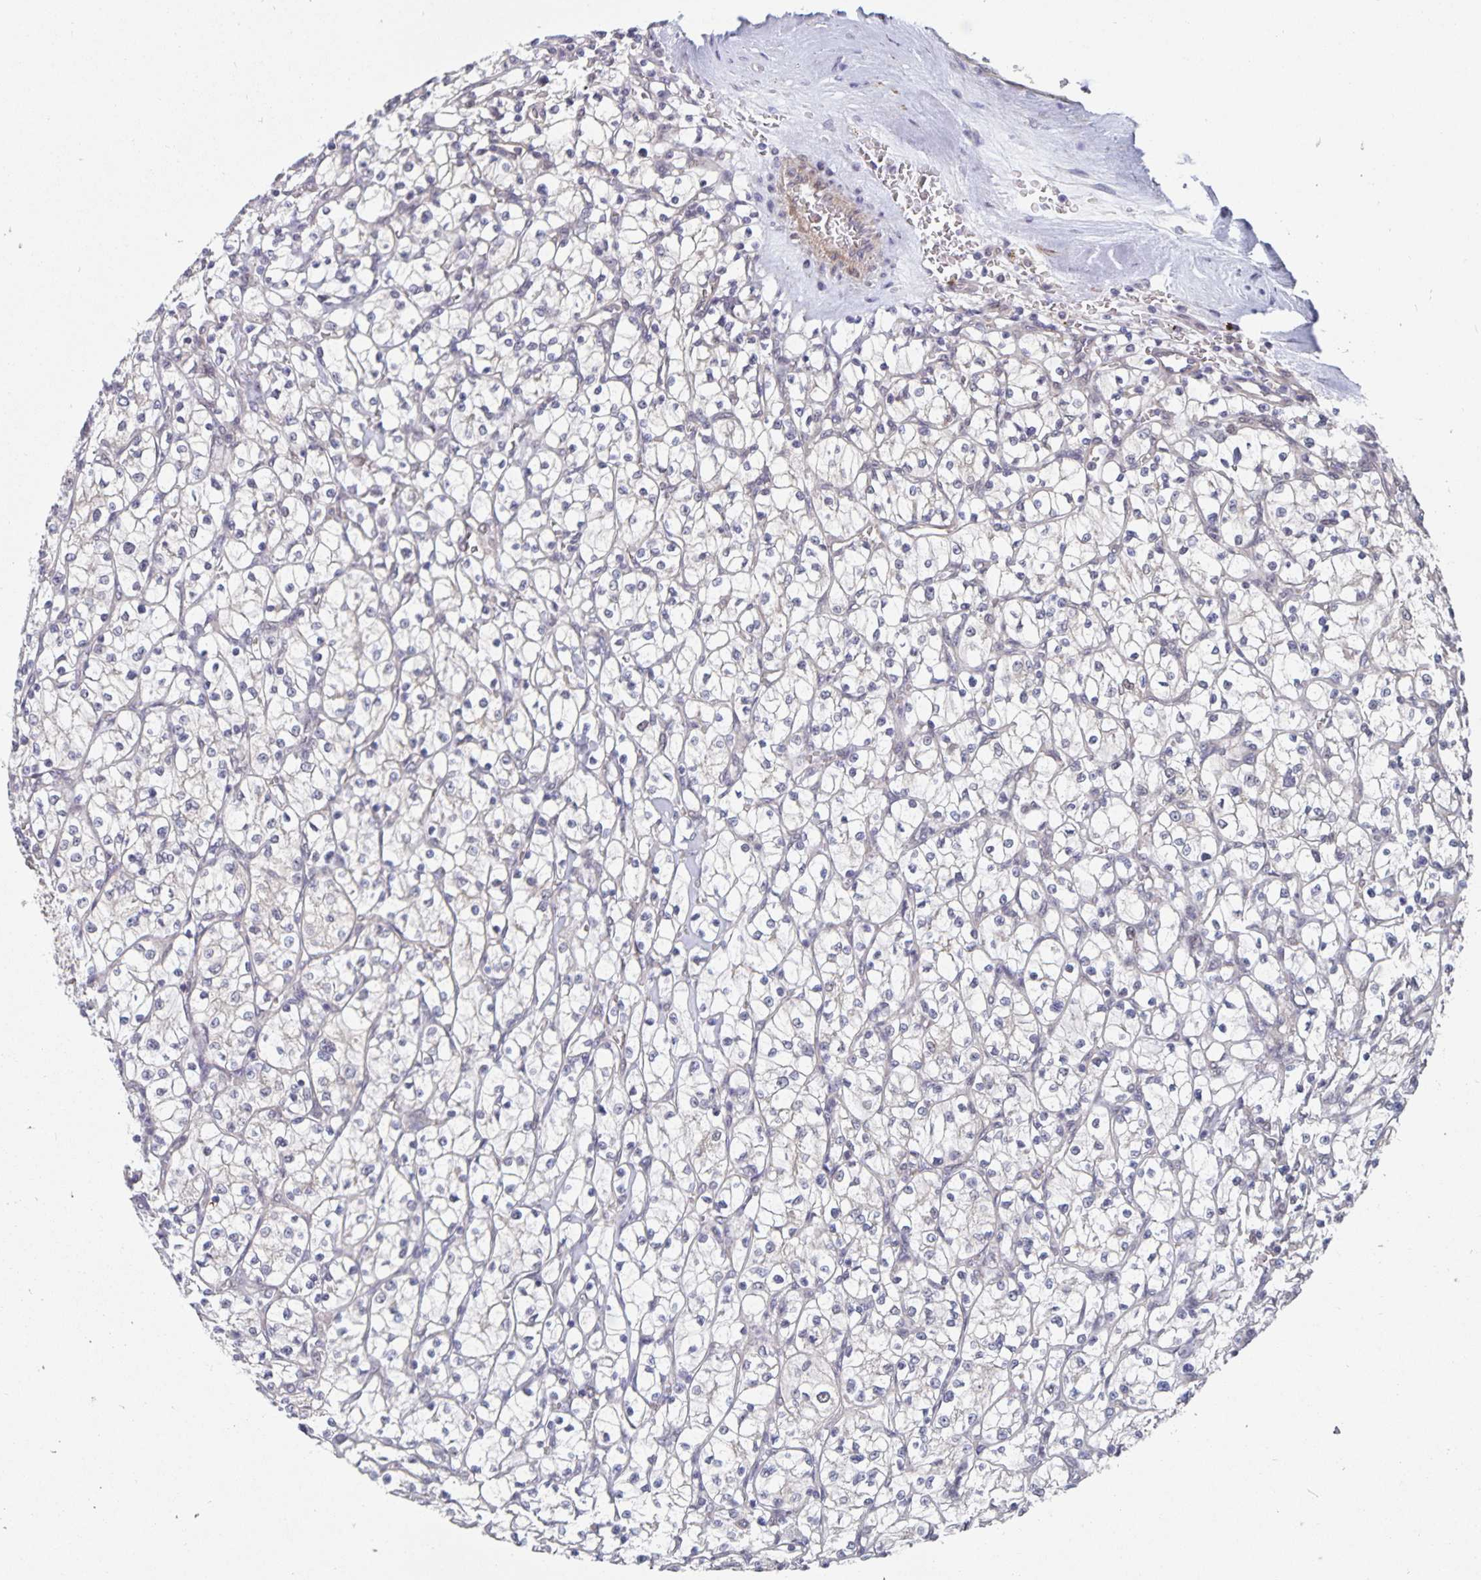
{"staining": {"intensity": "negative", "quantity": "none", "location": "none"}, "tissue": "renal cancer", "cell_type": "Tumor cells", "image_type": "cancer", "snomed": [{"axis": "morphology", "description": "Adenocarcinoma, NOS"}, {"axis": "topography", "description": "Kidney"}], "caption": "High power microscopy micrograph of an immunohistochemistry micrograph of renal adenocarcinoma, revealing no significant expression in tumor cells.", "gene": "BAG6", "patient": {"sex": "female", "age": 64}}